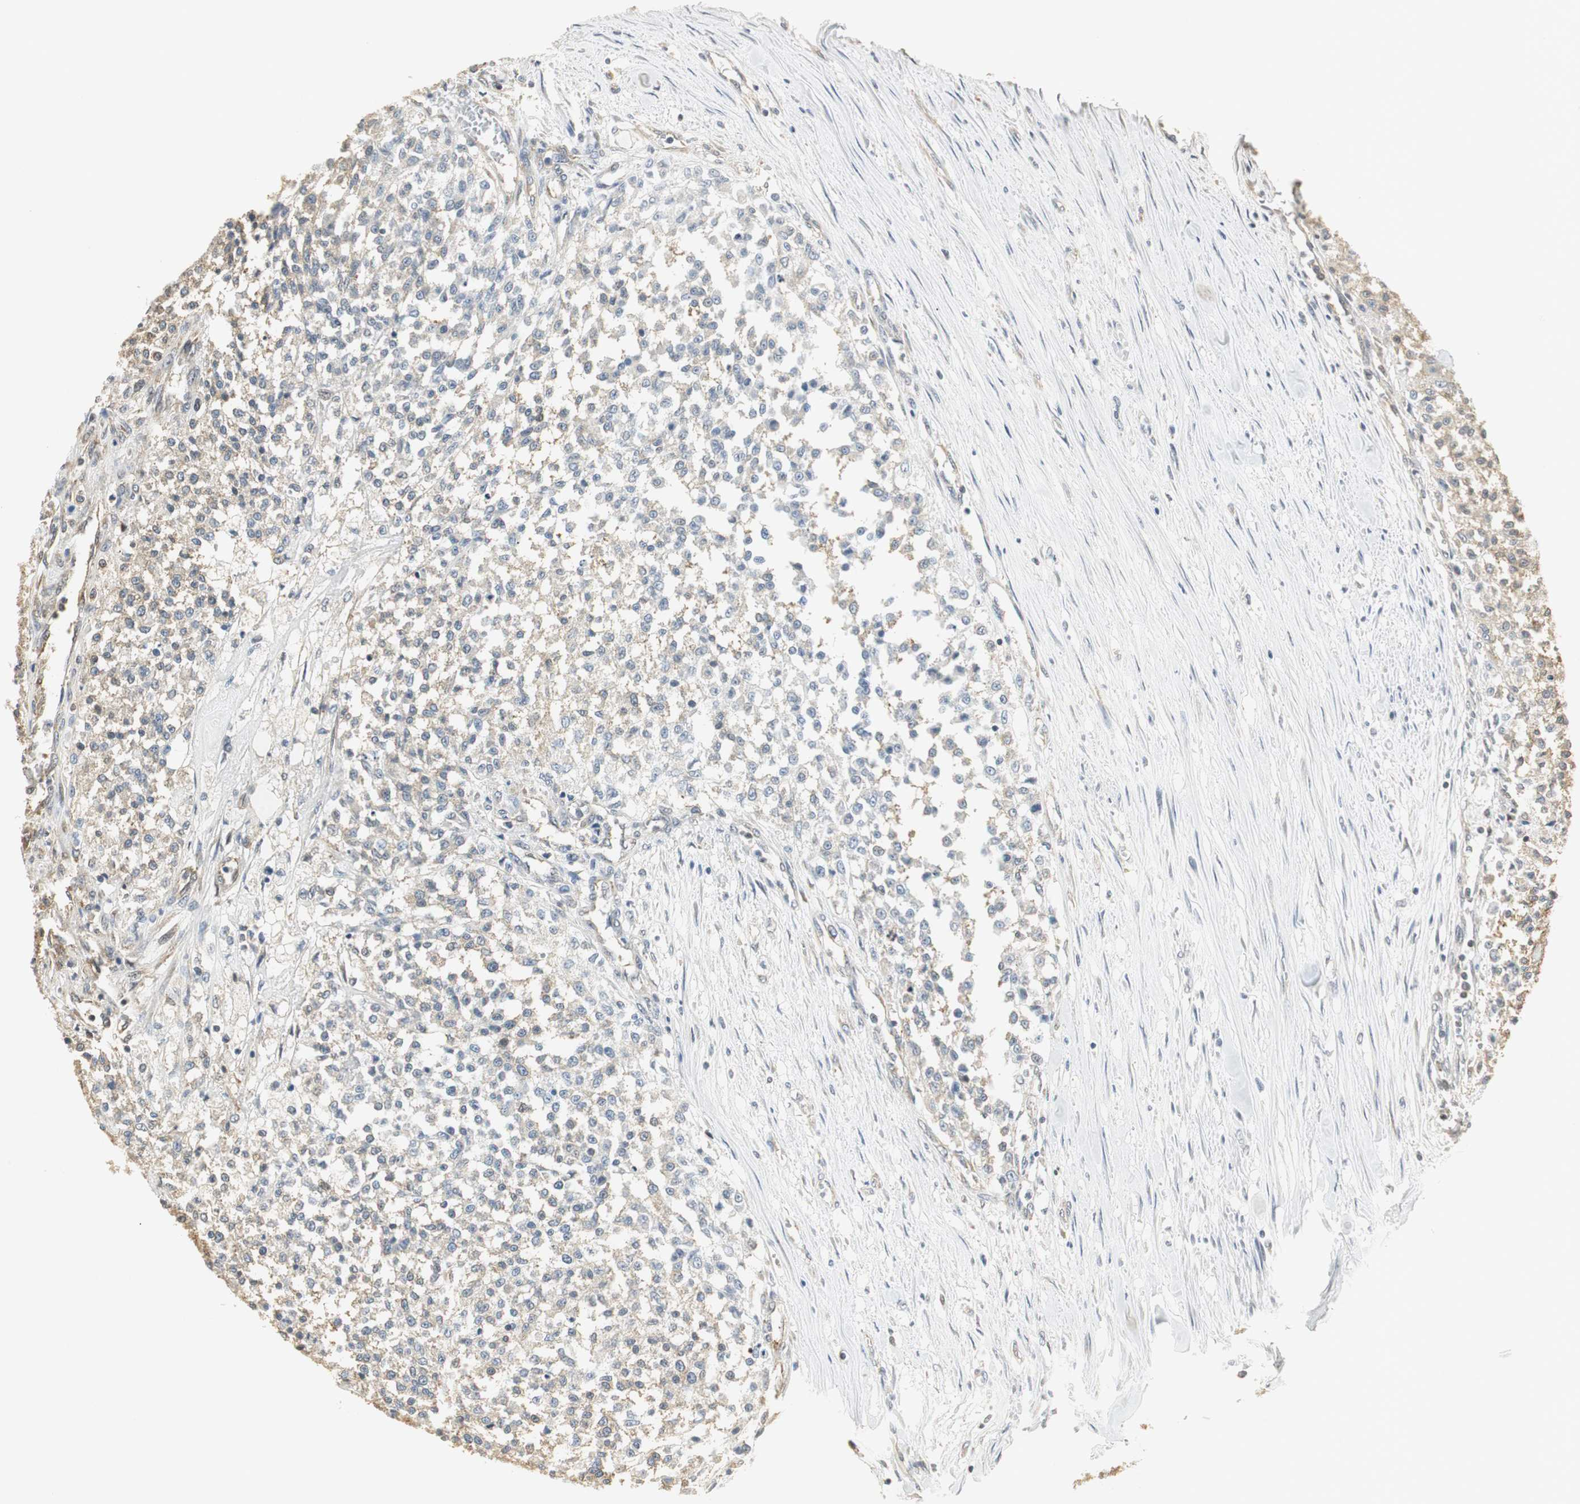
{"staining": {"intensity": "weak", "quantity": ">75%", "location": "cytoplasmic/membranous"}, "tissue": "testis cancer", "cell_type": "Tumor cells", "image_type": "cancer", "snomed": [{"axis": "morphology", "description": "Seminoma, NOS"}, {"axis": "topography", "description": "Testis"}], "caption": "Human testis cancer stained with a brown dye exhibits weak cytoplasmic/membranous positive expression in approximately >75% of tumor cells.", "gene": "CCT5", "patient": {"sex": "male", "age": 59}}